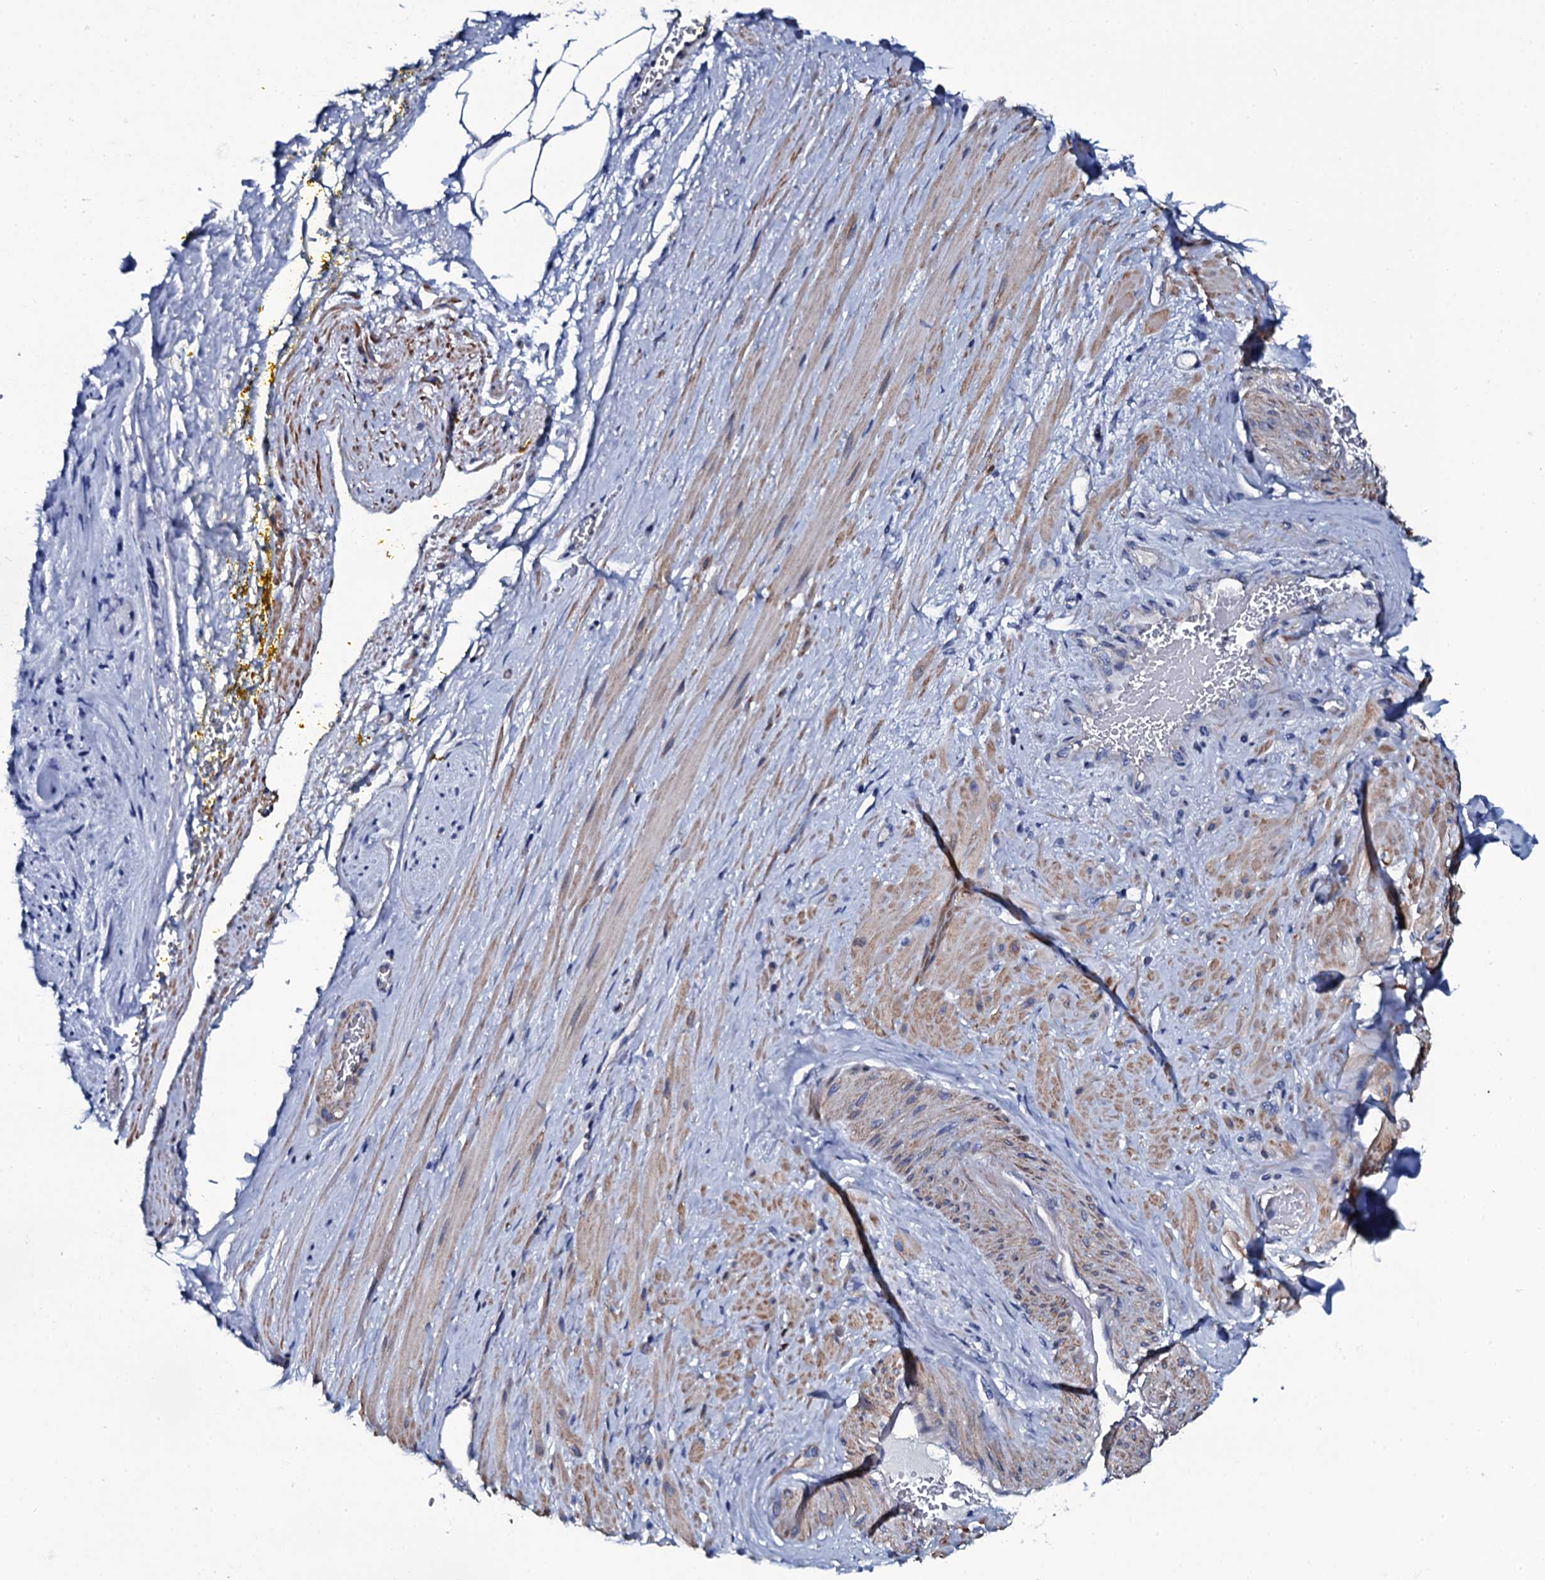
{"staining": {"intensity": "negative", "quantity": "none", "location": "none"}, "tissue": "adipose tissue", "cell_type": "Adipocytes", "image_type": "normal", "snomed": [{"axis": "morphology", "description": "Normal tissue, NOS"}, {"axis": "morphology", "description": "Adenocarcinoma, Low grade"}, {"axis": "topography", "description": "Prostate"}, {"axis": "topography", "description": "Peripheral nerve tissue"}], "caption": "This is an immunohistochemistry micrograph of normal adipose tissue. There is no positivity in adipocytes.", "gene": "NPM2", "patient": {"sex": "male", "age": 63}}